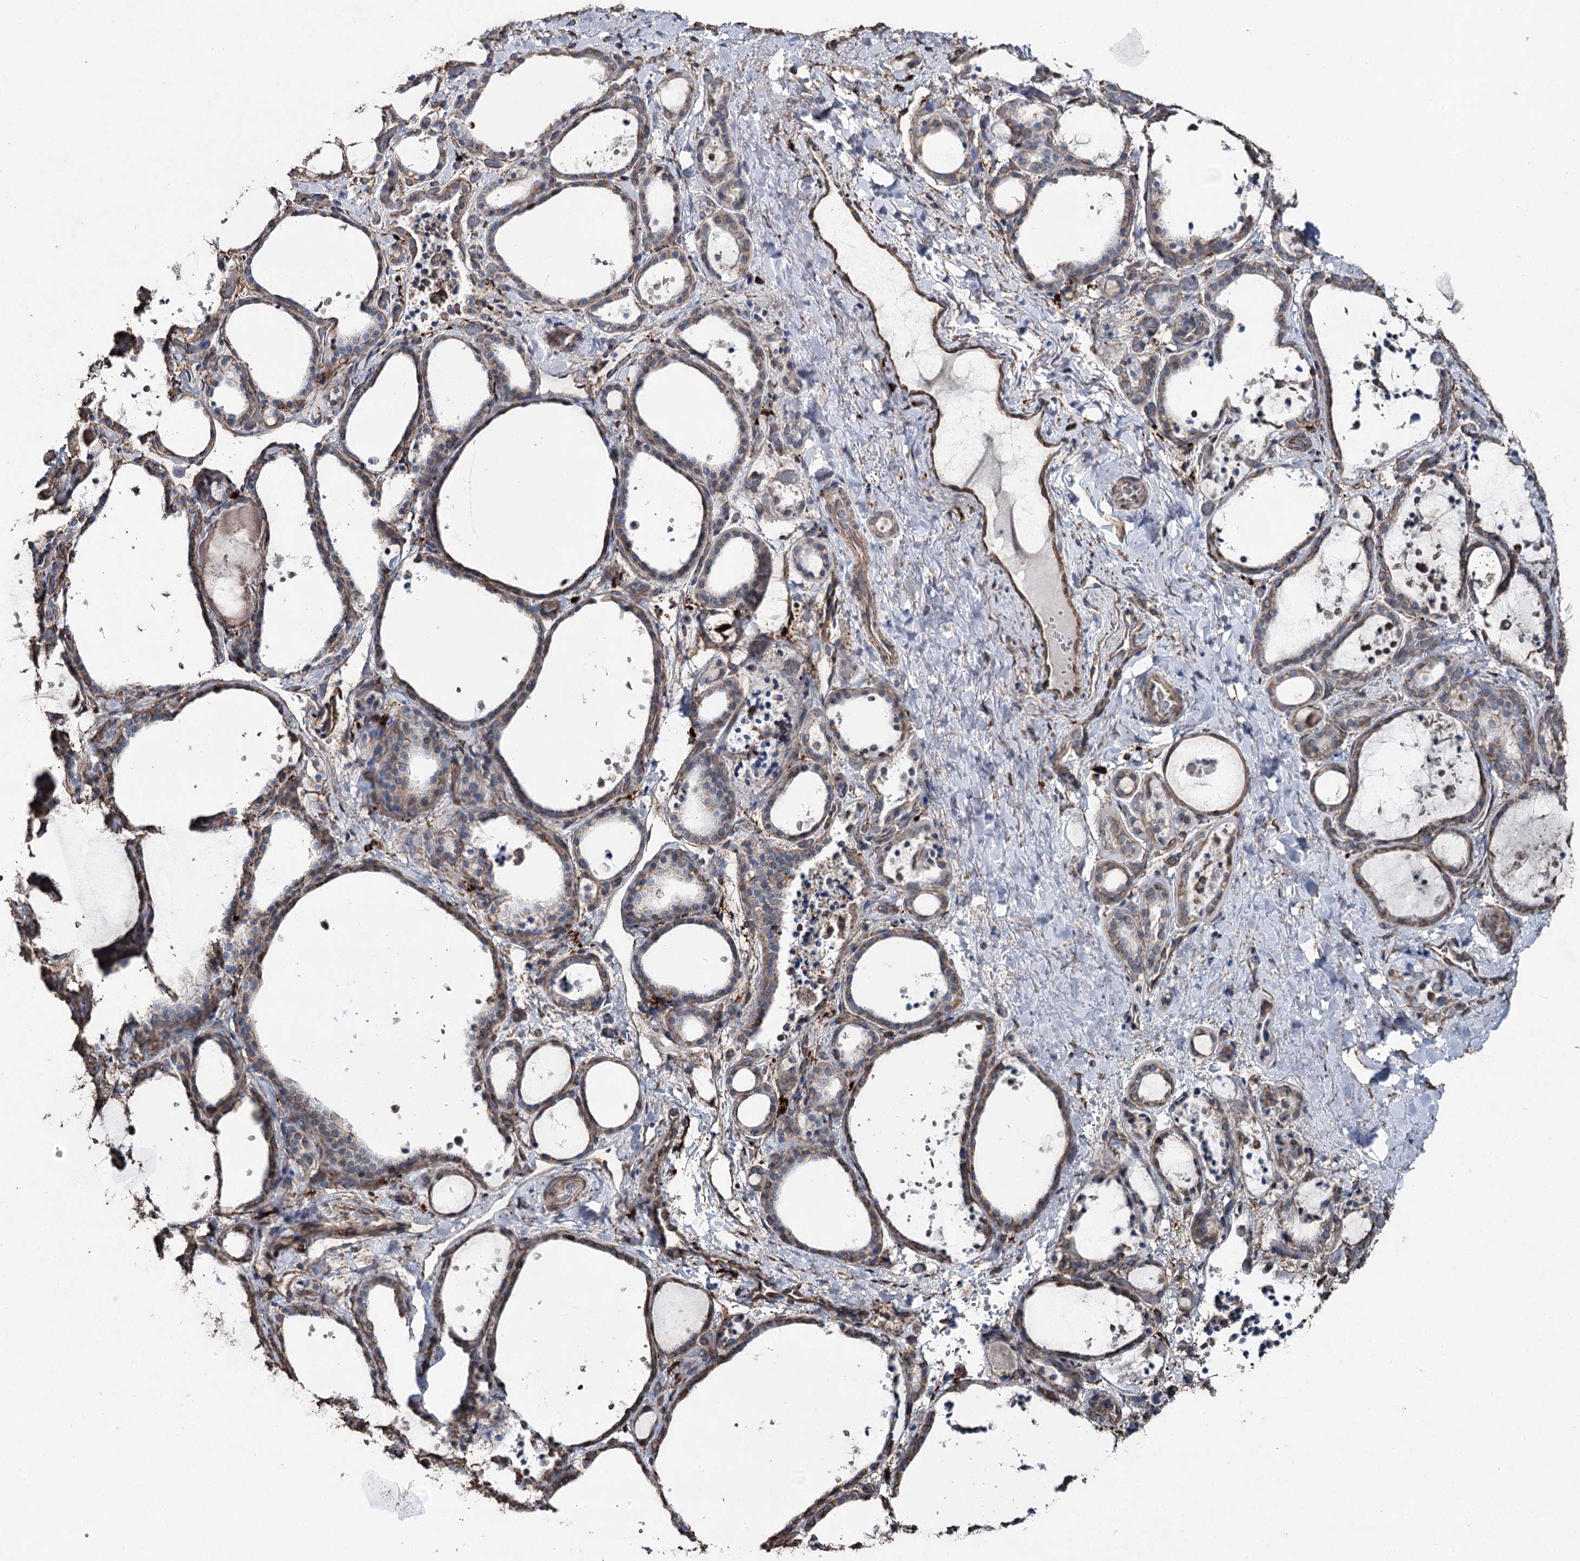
{"staining": {"intensity": "weak", "quantity": "<25%", "location": "cytoplasmic/membranous"}, "tissue": "thyroid gland", "cell_type": "Glandular cells", "image_type": "normal", "snomed": [{"axis": "morphology", "description": "Normal tissue, NOS"}, {"axis": "topography", "description": "Thyroid gland"}], "caption": "A high-resolution image shows immunohistochemistry staining of normal thyroid gland, which demonstrates no significant staining in glandular cells.", "gene": "CLEC4M", "patient": {"sex": "female", "age": 44}}